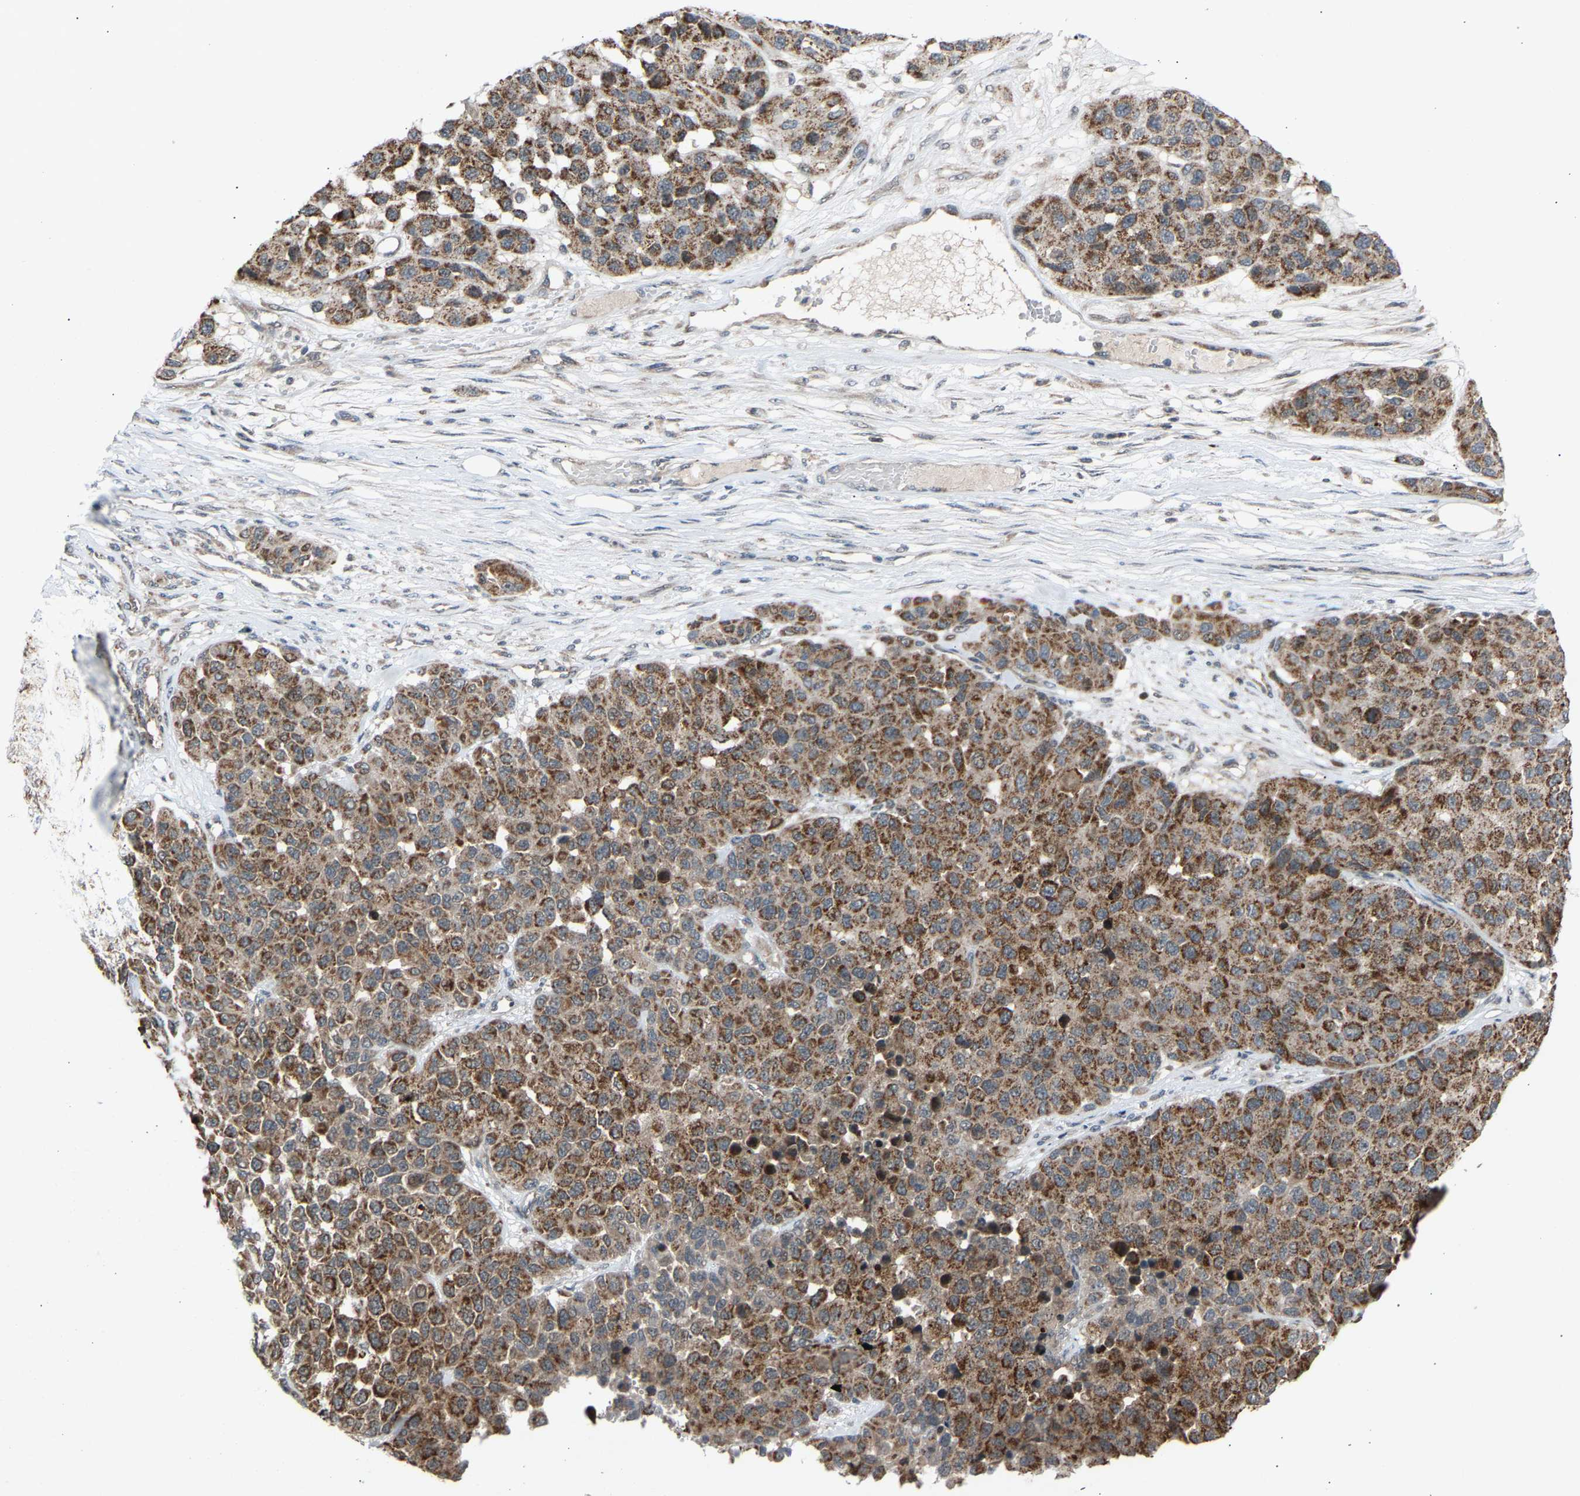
{"staining": {"intensity": "moderate", "quantity": ">75%", "location": "cytoplasmic/membranous"}, "tissue": "melanoma", "cell_type": "Tumor cells", "image_type": "cancer", "snomed": [{"axis": "morphology", "description": "Malignant melanoma, NOS"}, {"axis": "topography", "description": "Skin"}], "caption": "Immunohistochemical staining of human malignant melanoma shows moderate cytoplasmic/membranous protein expression in about >75% of tumor cells.", "gene": "SLIRP", "patient": {"sex": "male", "age": 62}}